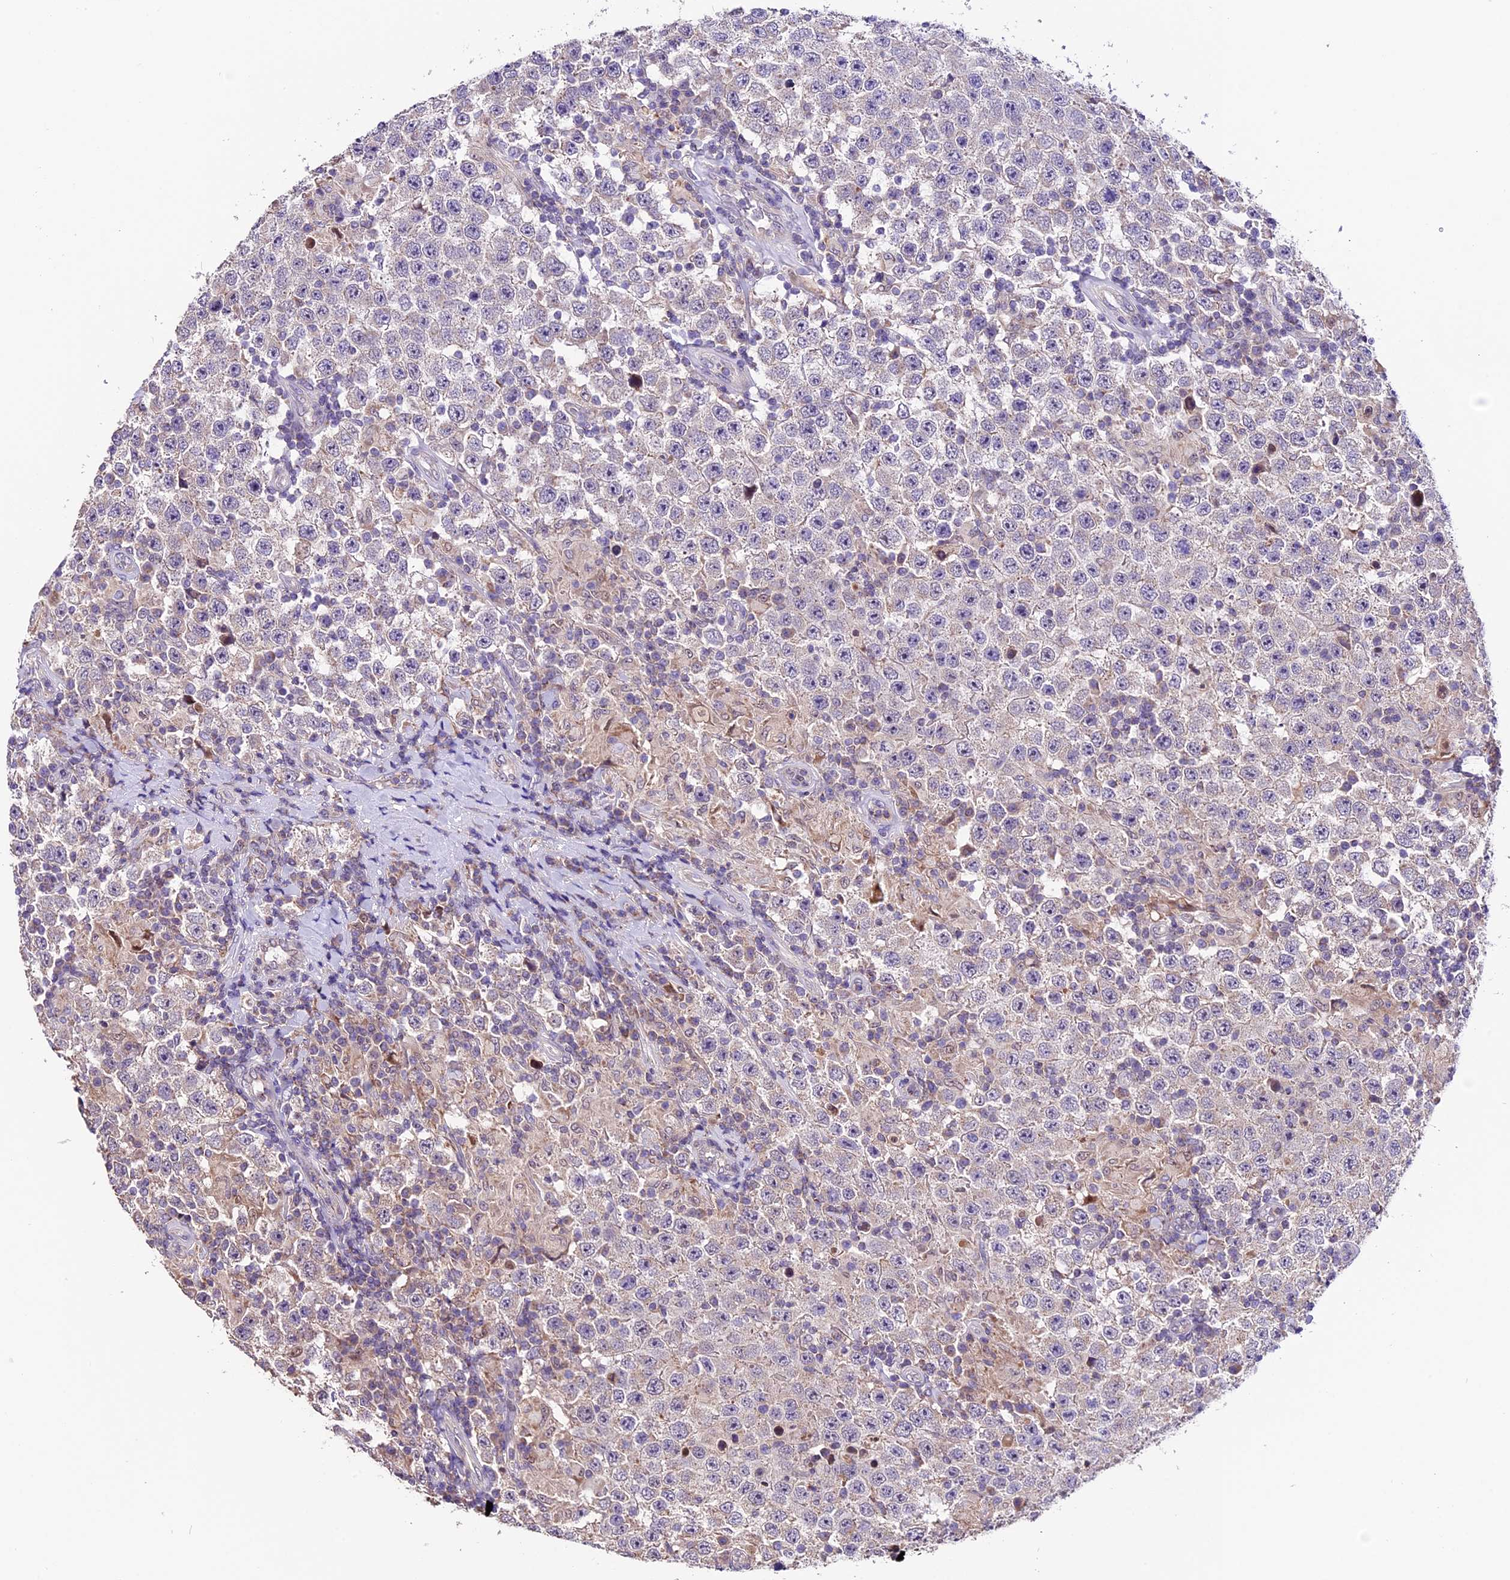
{"staining": {"intensity": "negative", "quantity": "none", "location": "none"}, "tissue": "testis cancer", "cell_type": "Tumor cells", "image_type": "cancer", "snomed": [{"axis": "morphology", "description": "Normal tissue, NOS"}, {"axis": "morphology", "description": "Urothelial carcinoma, High grade"}, {"axis": "morphology", "description": "Seminoma, NOS"}, {"axis": "morphology", "description": "Carcinoma, Embryonal, NOS"}, {"axis": "topography", "description": "Urinary bladder"}, {"axis": "topography", "description": "Testis"}], "caption": "IHC image of neoplastic tissue: testis cancer stained with DAB (3,3'-diaminobenzidine) reveals no significant protein staining in tumor cells. (Immunohistochemistry, brightfield microscopy, high magnification).", "gene": "DDX28", "patient": {"sex": "male", "age": 41}}